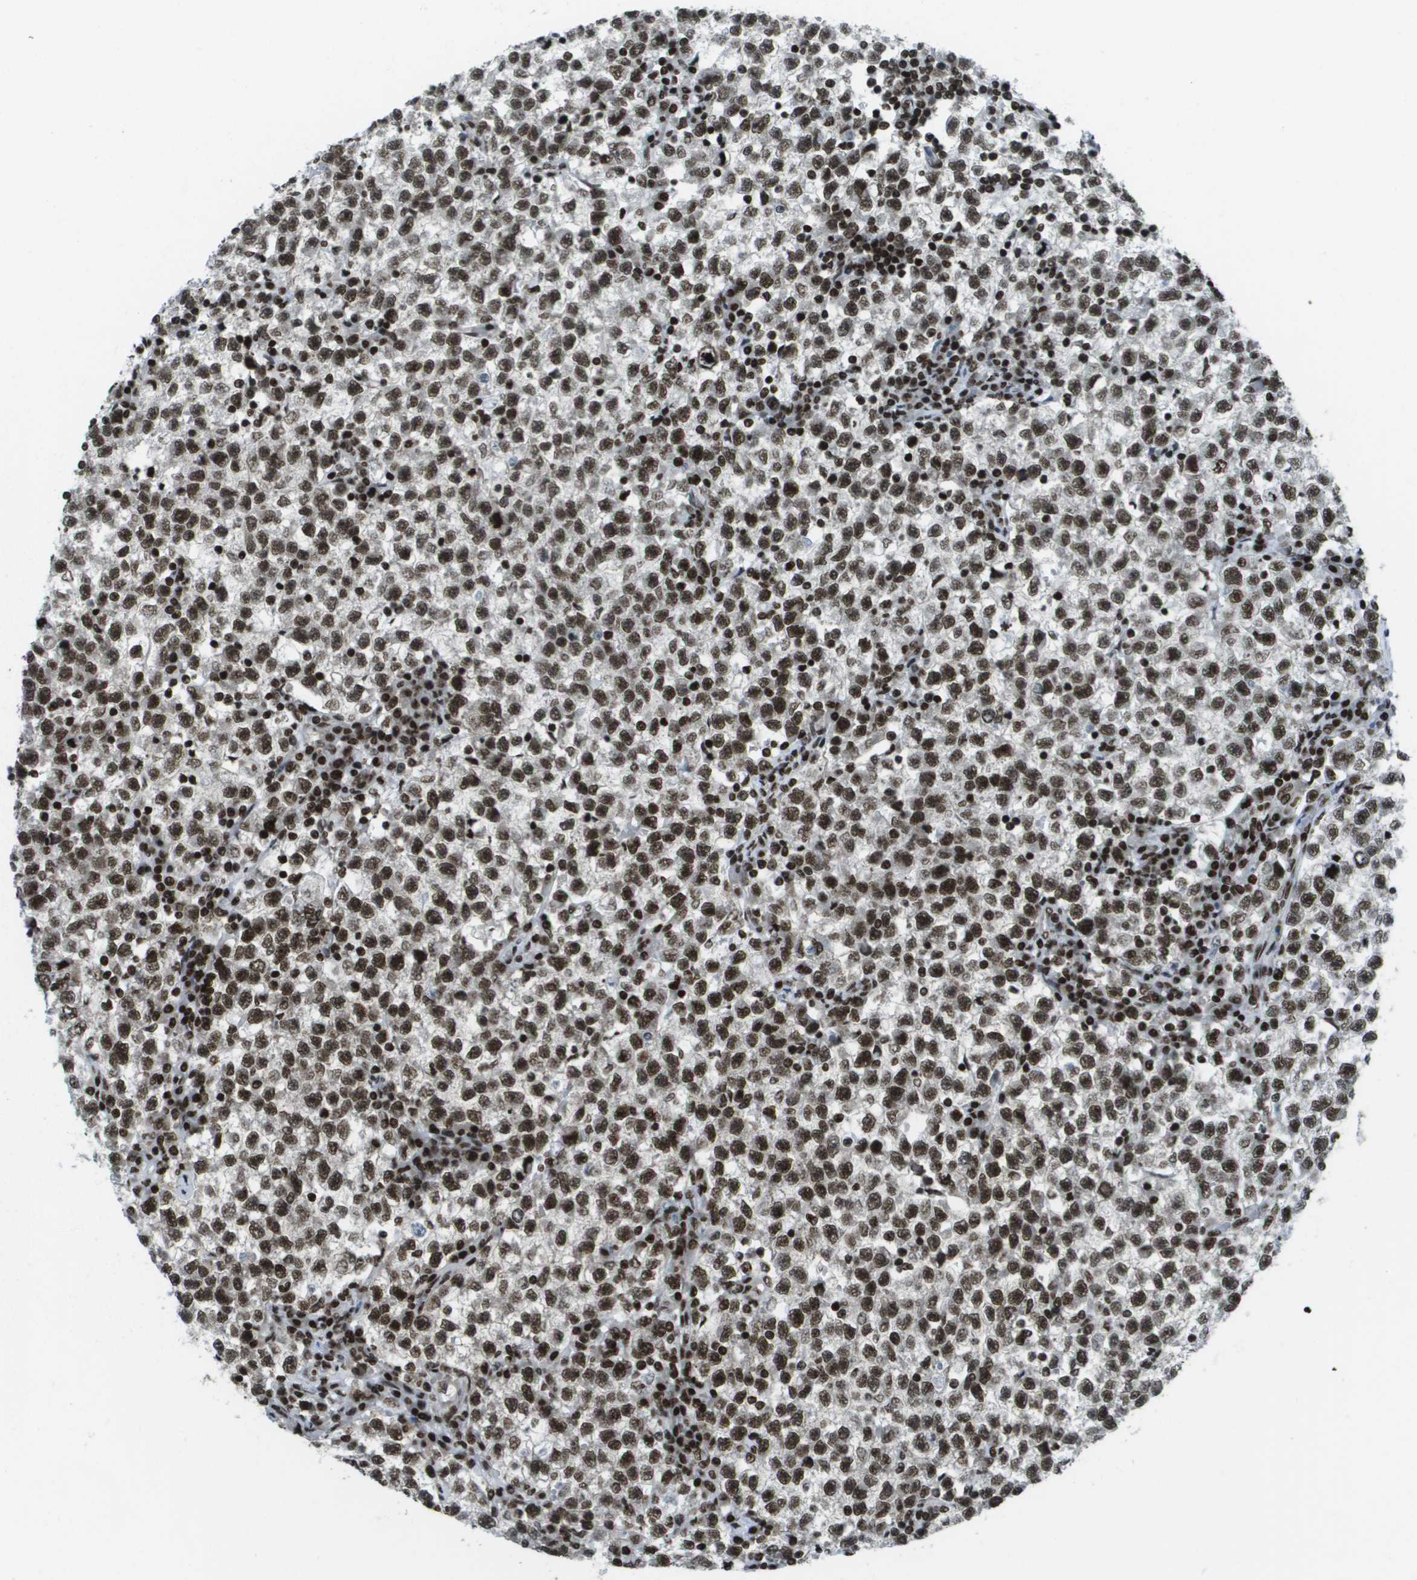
{"staining": {"intensity": "strong", "quantity": ">75%", "location": "nuclear"}, "tissue": "testis cancer", "cell_type": "Tumor cells", "image_type": "cancer", "snomed": [{"axis": "morphology", "description": "Seminoma, NOS"}, {"axis": "topography", "description": "Testis"}], "caption": "A brown stain highlights strong nuclear staining of a protein in testis seminoma tumor cells. The staining was performed using DAB, with brown indicating positive protein expression. Nuclei are stained blue with hematoxylin.", "gene": "GLYR1", "patient": {"sex": "male", "age": 22}}